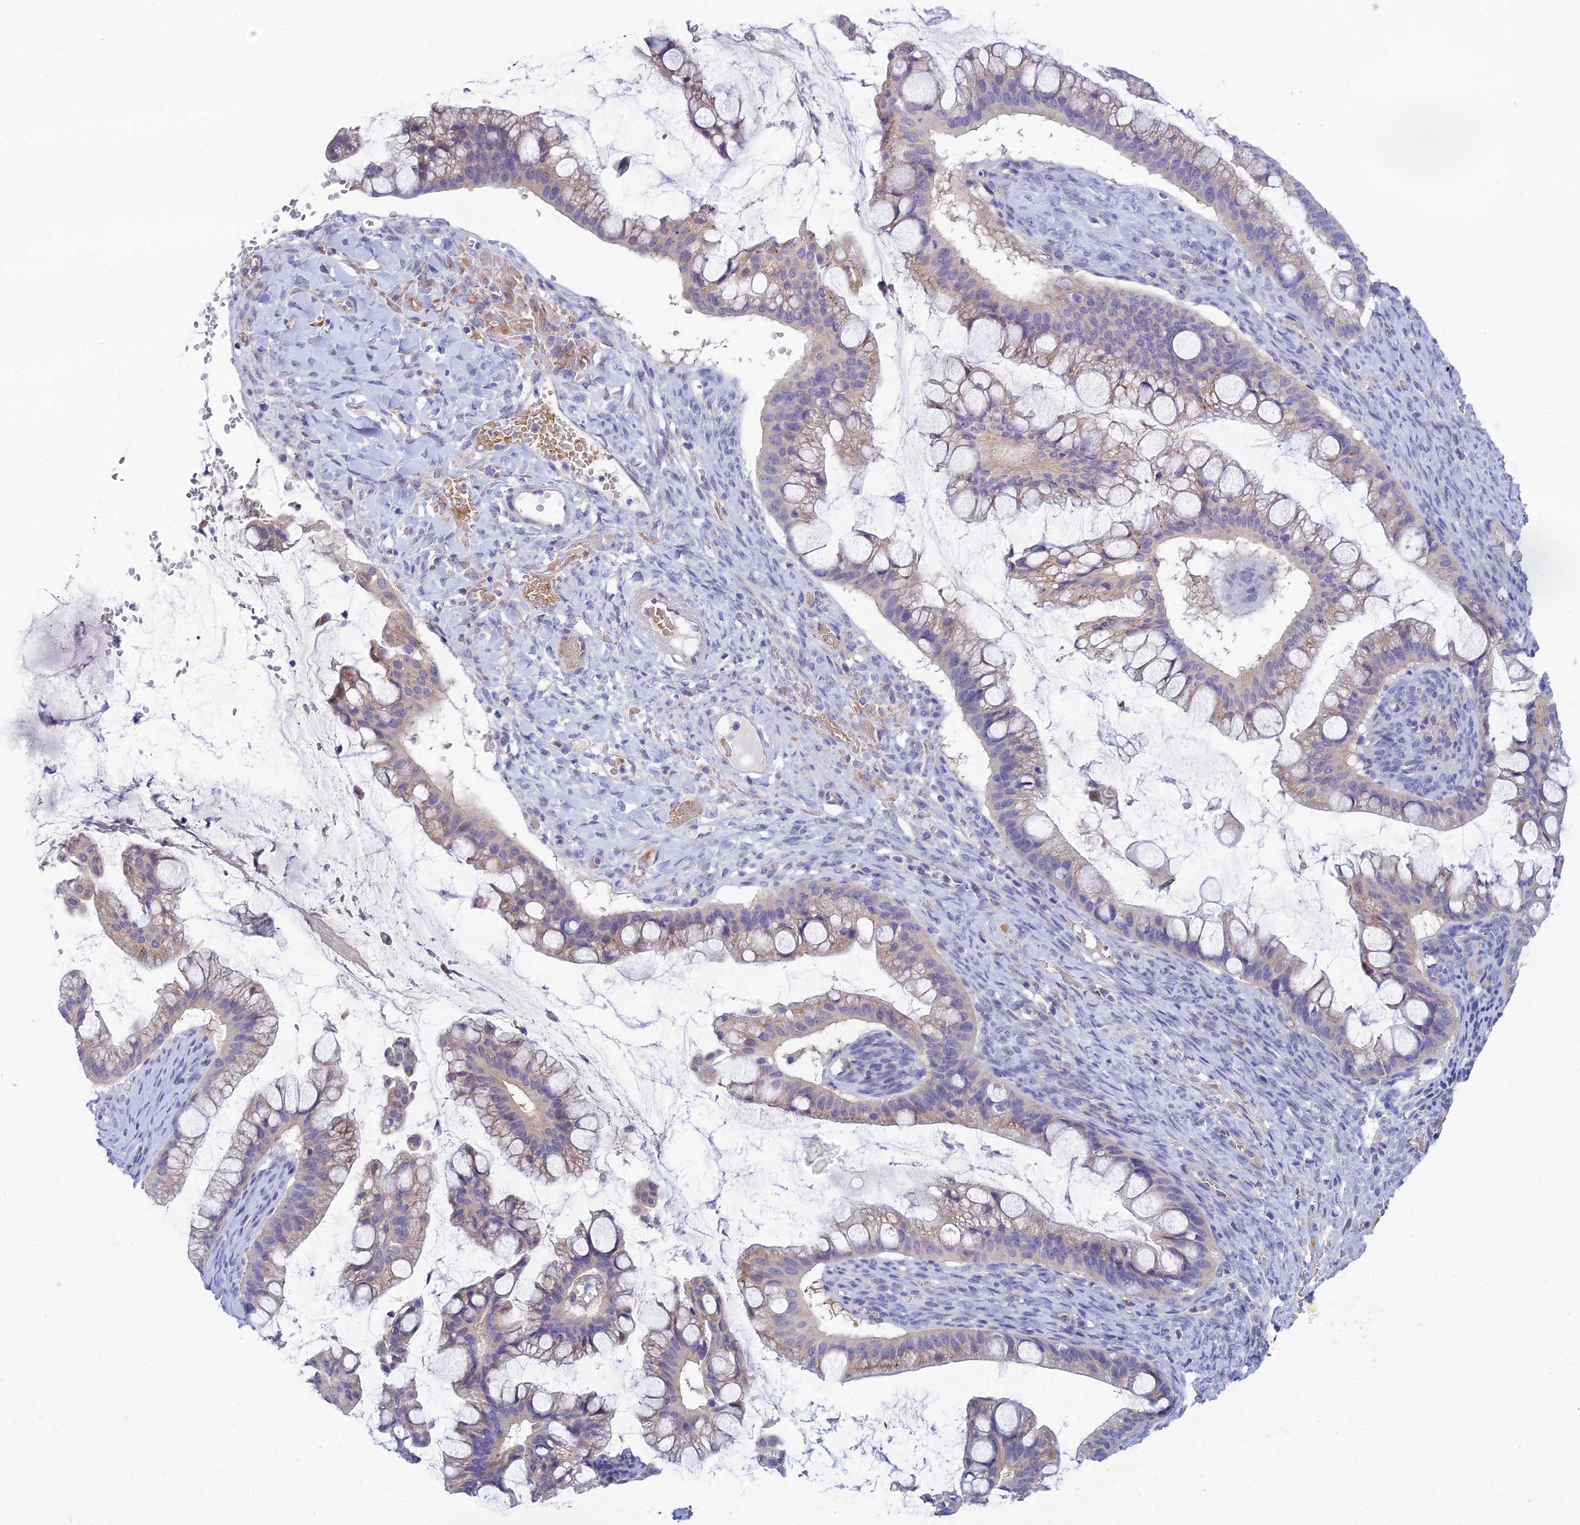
{"staining": {"intensity": "weak", "quantity": "25%-75%", "location": "cytoplasmic/membranous"}, "tissue": "ovarian cancer", "cell_type": "Tumor cells", "image_type": "cancer", "snomed": [{"axis": "morphology", "description": "Cystadenocarcinoma, mucinous, NOS"}, {"axis": "topography", "description": "Ovary"}], "caption": "Immunohistochemistry histopathology image of neoplastic tissue: ovarian cancer stained using immunohistochemistry (IHC) exhibits low levels of weak protein expression localized specifically in the cytoplasmic/membranous of tumor cells, appearing as a cytoplasmic/membranous brown color.", "gene": "ZNF564", "patient": {"sex": "female", "age": 73}}